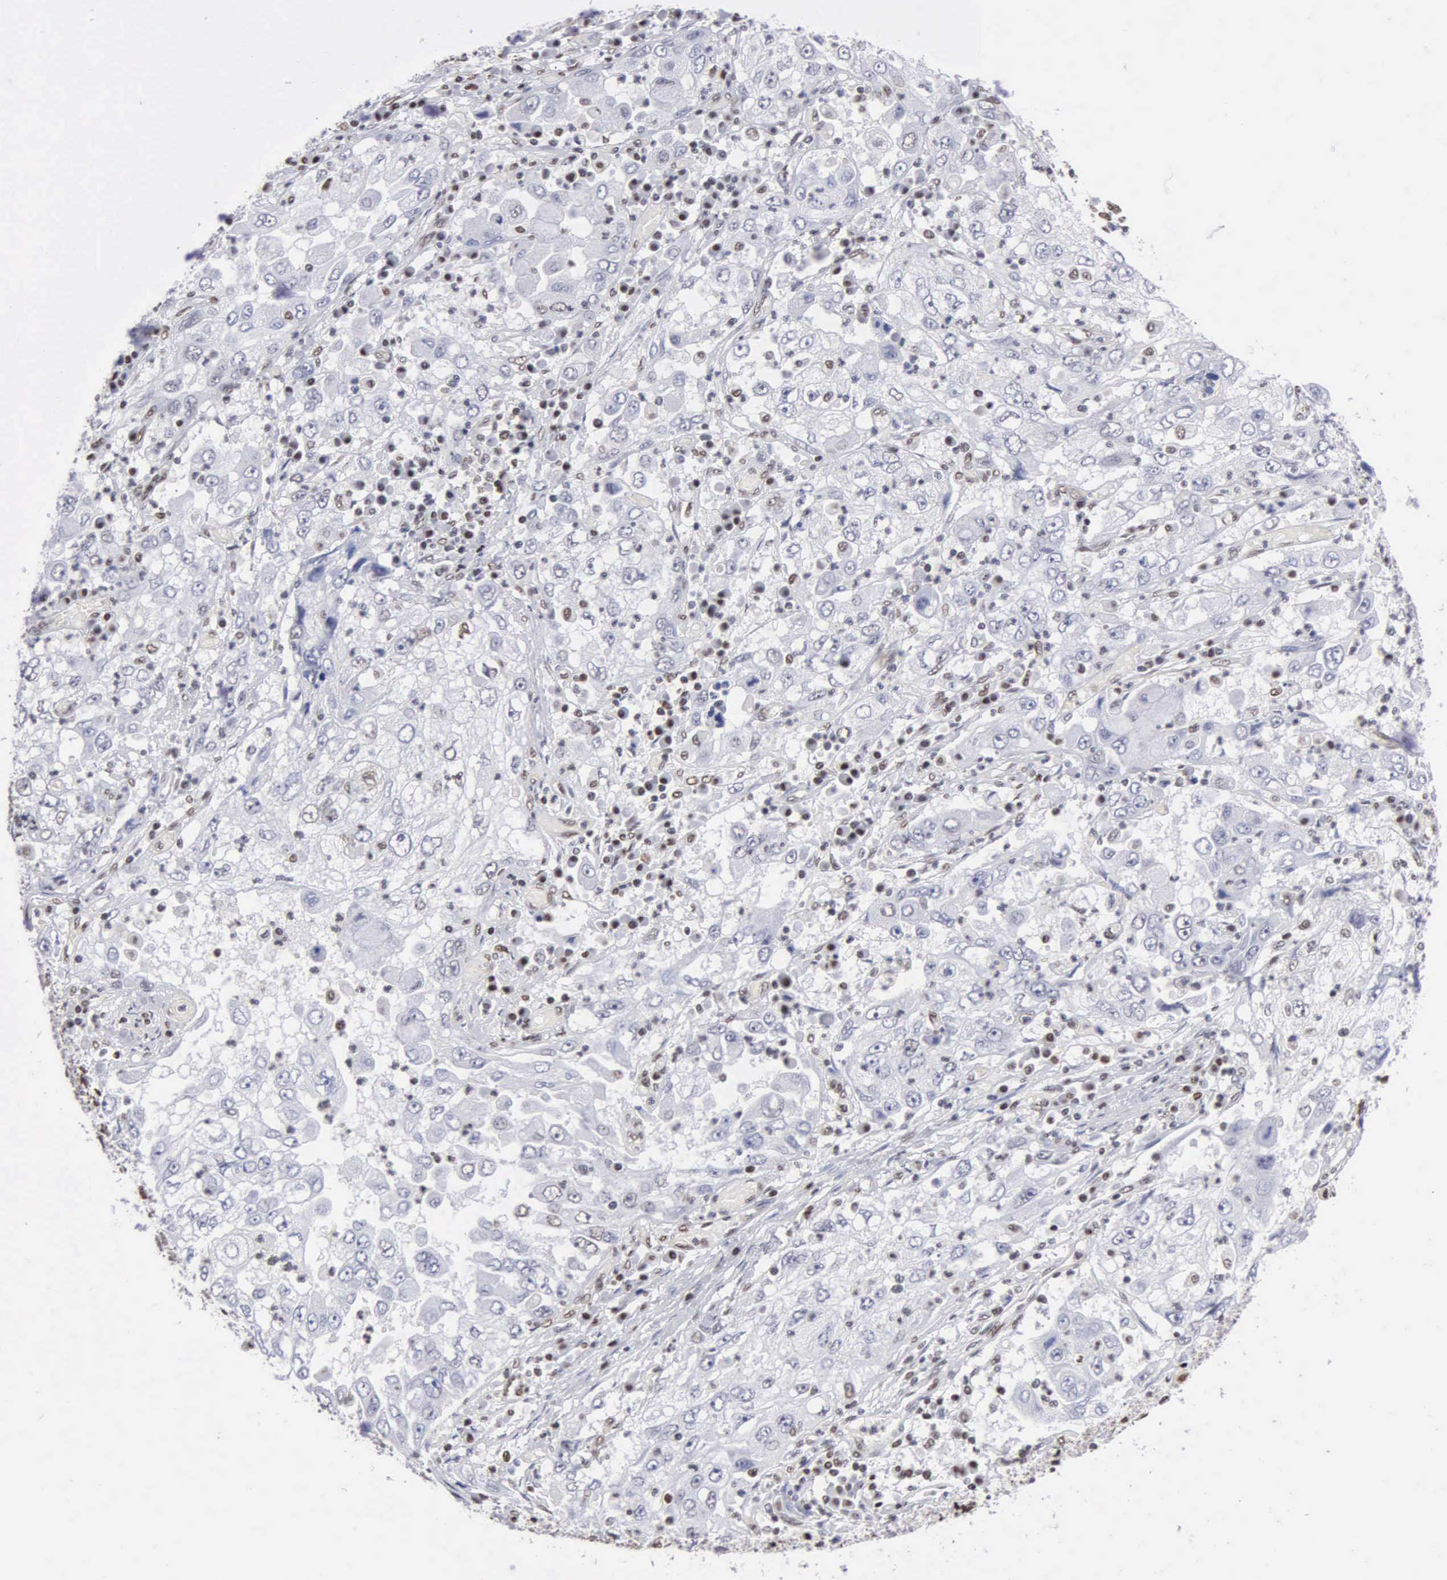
{"staining": {"intensity": "negative", "quantity": "none", "location": "none"}, "tissue": "cervical cancer", "cell_type": "Tumor cells", "image_type": "cancer", "snomed": [{"axis": "morphology", "description": "Squamous cell carcinoma, NOS"}, {"axis": "topography", "description": "Cervix"}], "caption": "High magnification brightfield microscopy of cervical squamous cell carcinoma stained with DAB (brown) and counterstained with hematoxylin (blue): tumor cells show no significant expression. (Stains: DAB immunohistochemistry (IHC) with hematoxylin counter stain, Microscopy: brightfield microscopy at high magnification).", "gene": "CCNG1", "patient": {"sex": "female", "age": 36}}